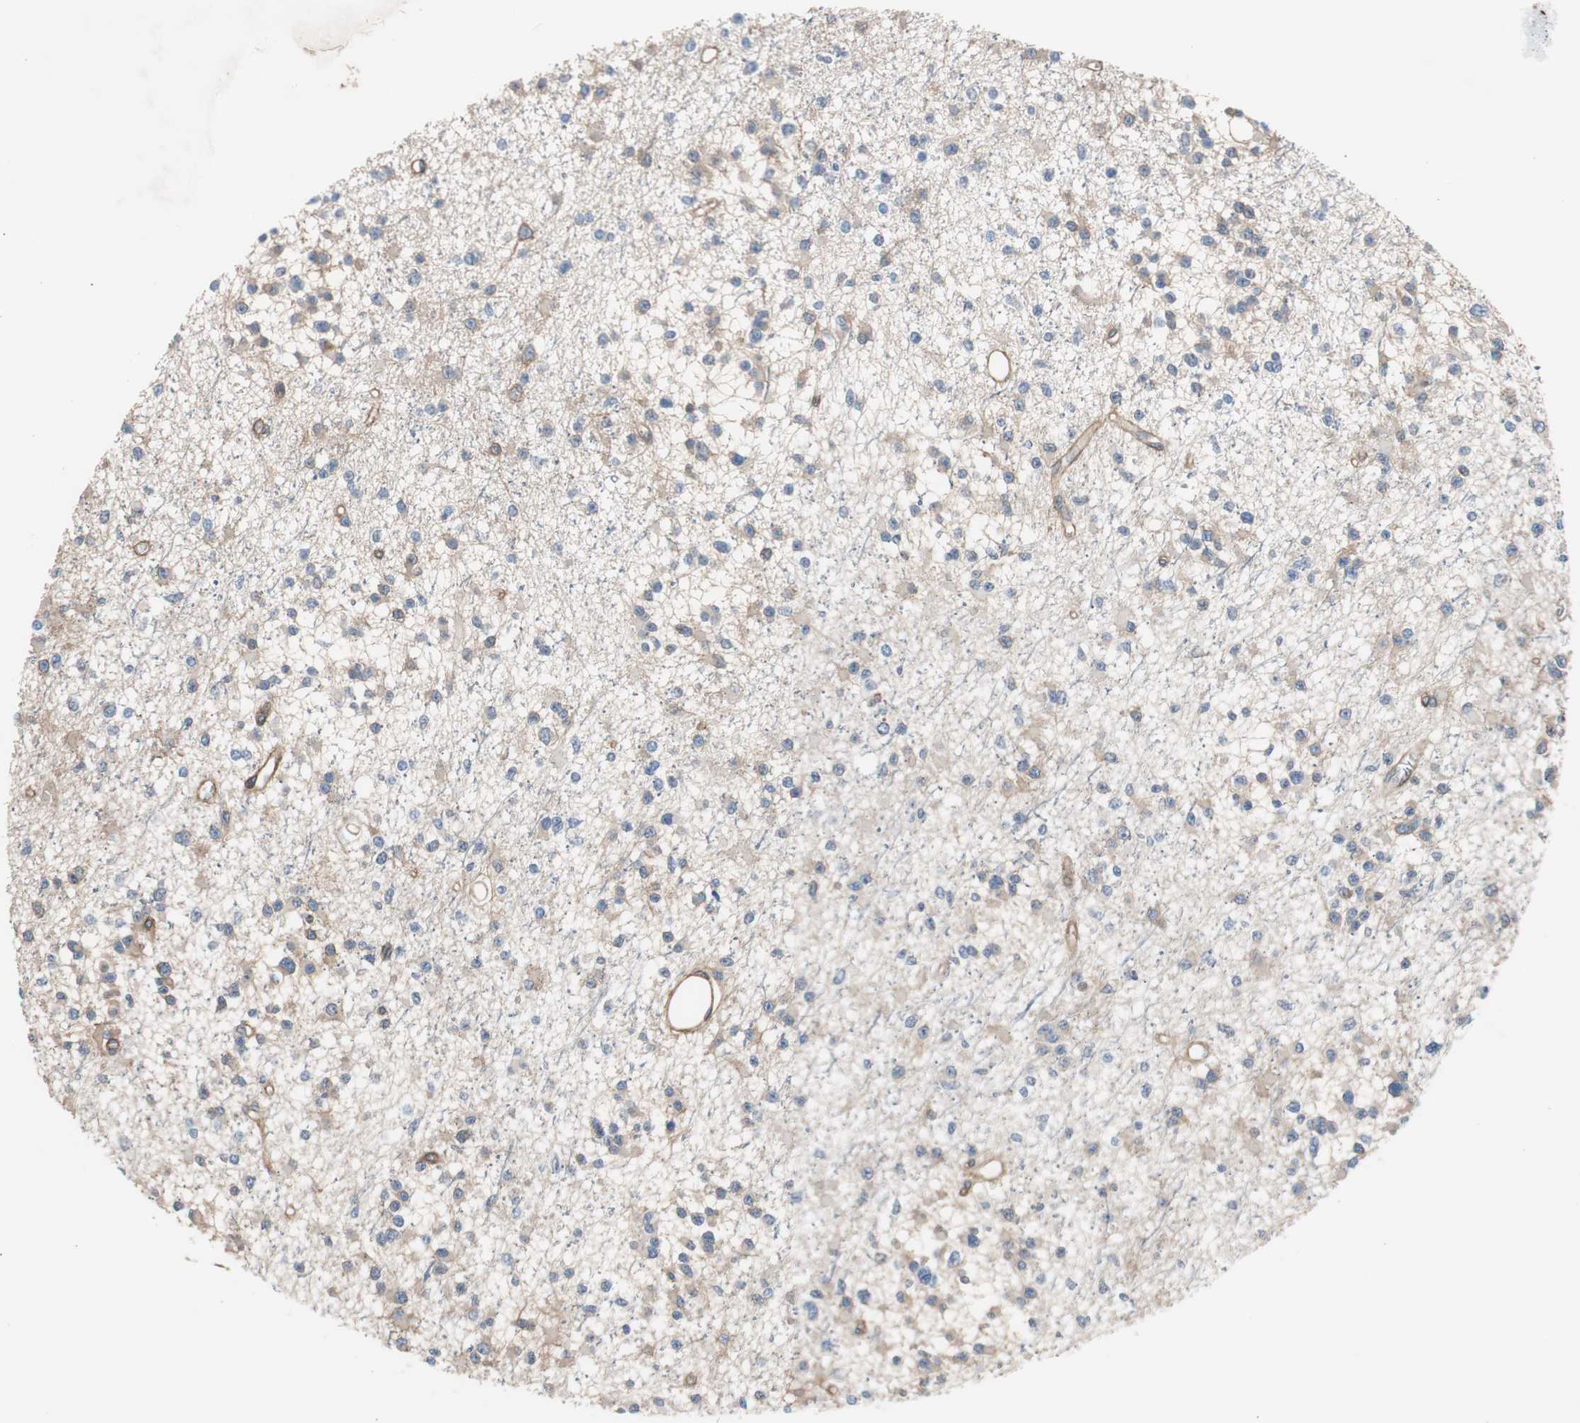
{"staining": {"intensity": "weak", "quantity": "<25%", "location": "cytoplasmic/membranous"}, "tissue": "glioma", "cell_type": "Tumor cells", "image_type": "cancer", "snomed": [{"axis": "morphology", "description": "Glioma, malignant, Low grade"}, {"axis": "topography", "description": "Brain"}], "caption": "This photomicrograph is of glioma stained with IHC to label a protein in brown with the nuclei are counter-stained blue. There is no staining in tumor cells.", "gene": "KIF3B", "patient": {"sex": "female", "age": 22}}